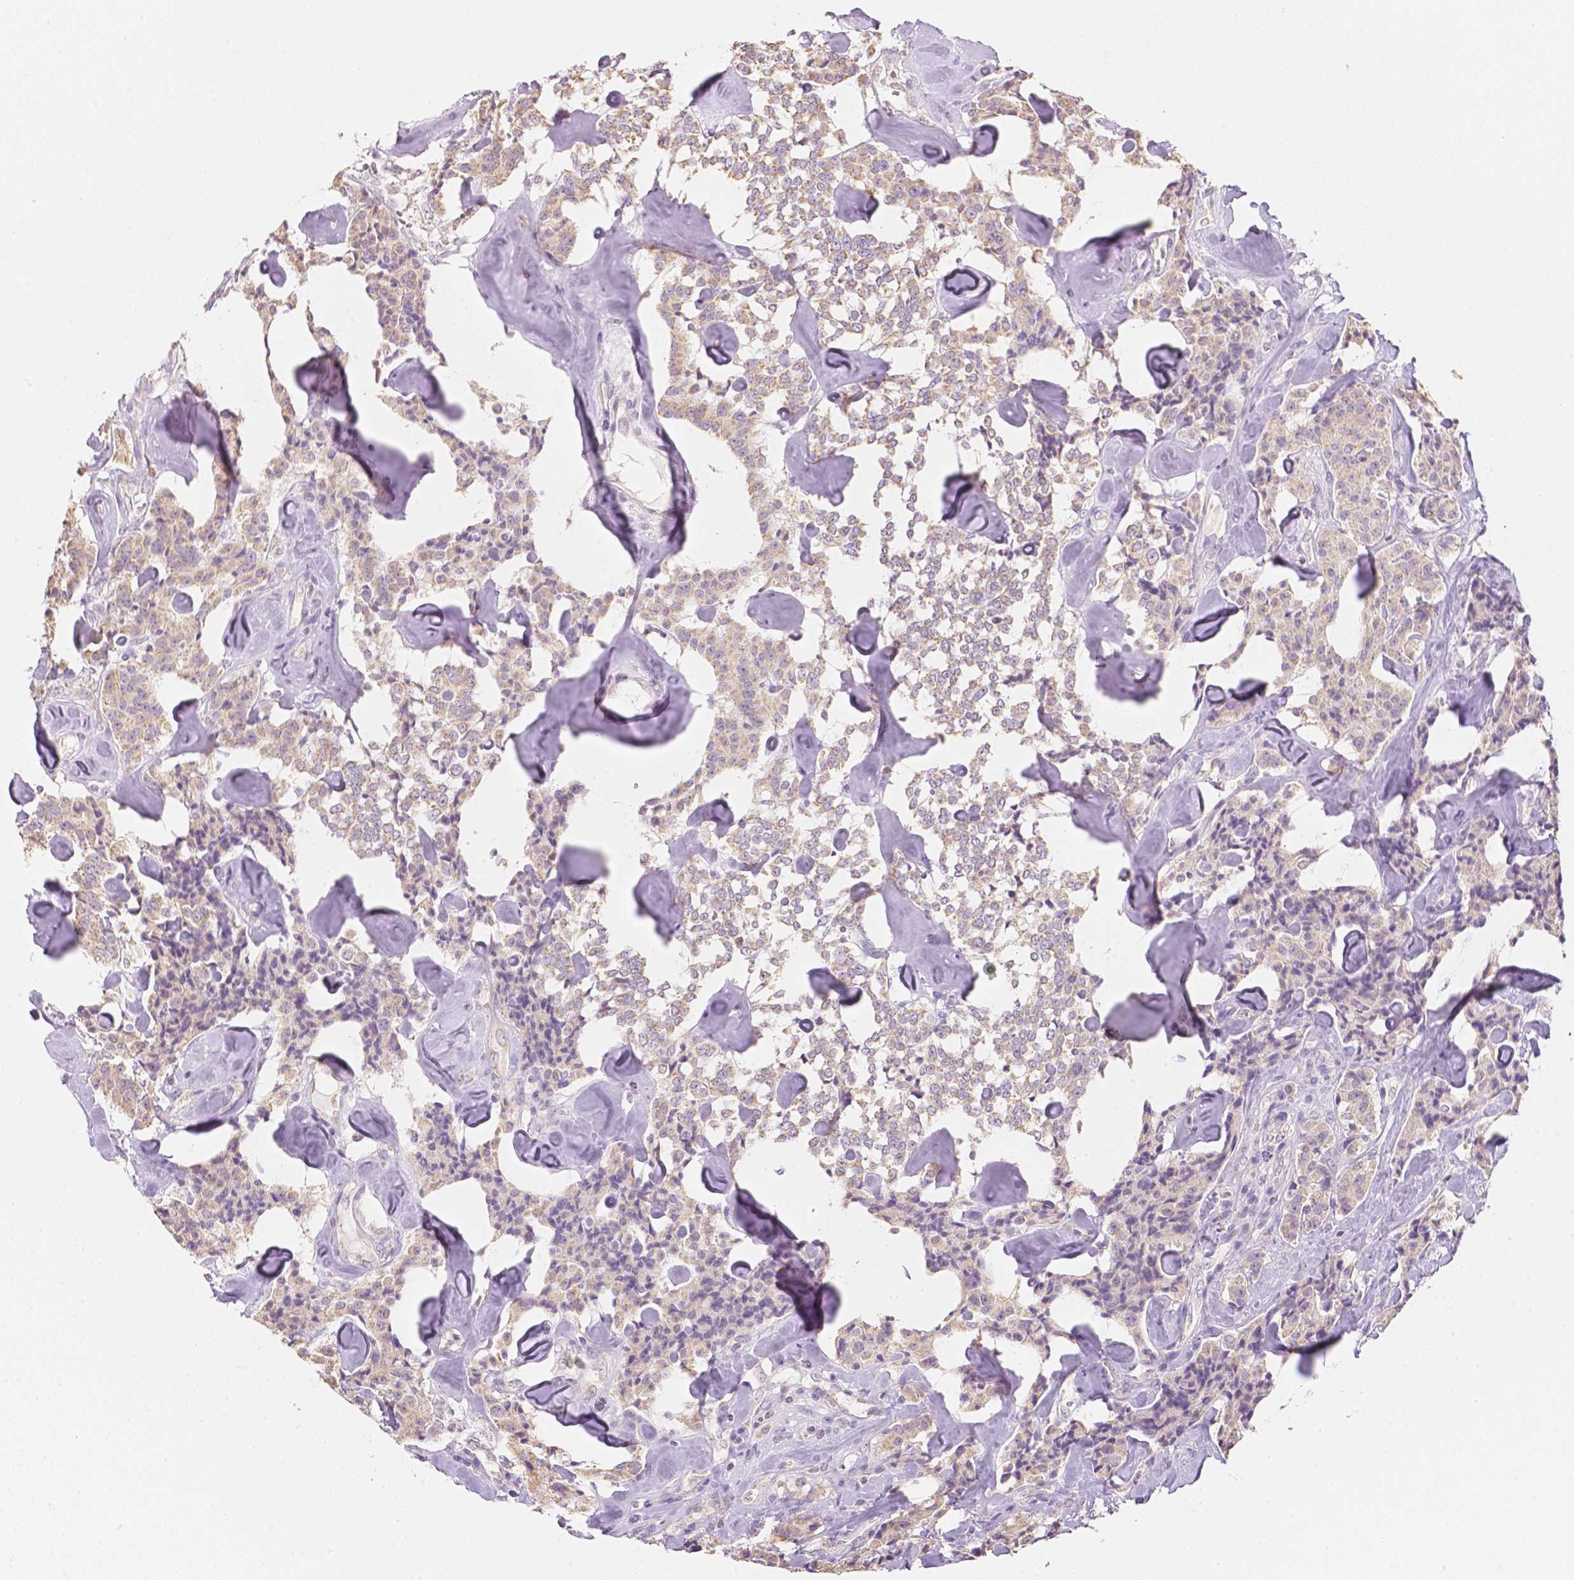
{"staining": {"intensity": "negative", "quantity": "none", "location": "none"}, "tissue": "carcinoid", "cell_type": "Tumor cells", "image_type": "cancer", "snomed": [{"axis": "morphology", "description": "Carcinoid, malignant, NOS"}, {"axis": "topography", "description": "Pancreas"}], "caption": "Tumor cells show no significant staining in carcinoid.", "gene": "NVL", "patient": {"sex": "male", "age": 41}}